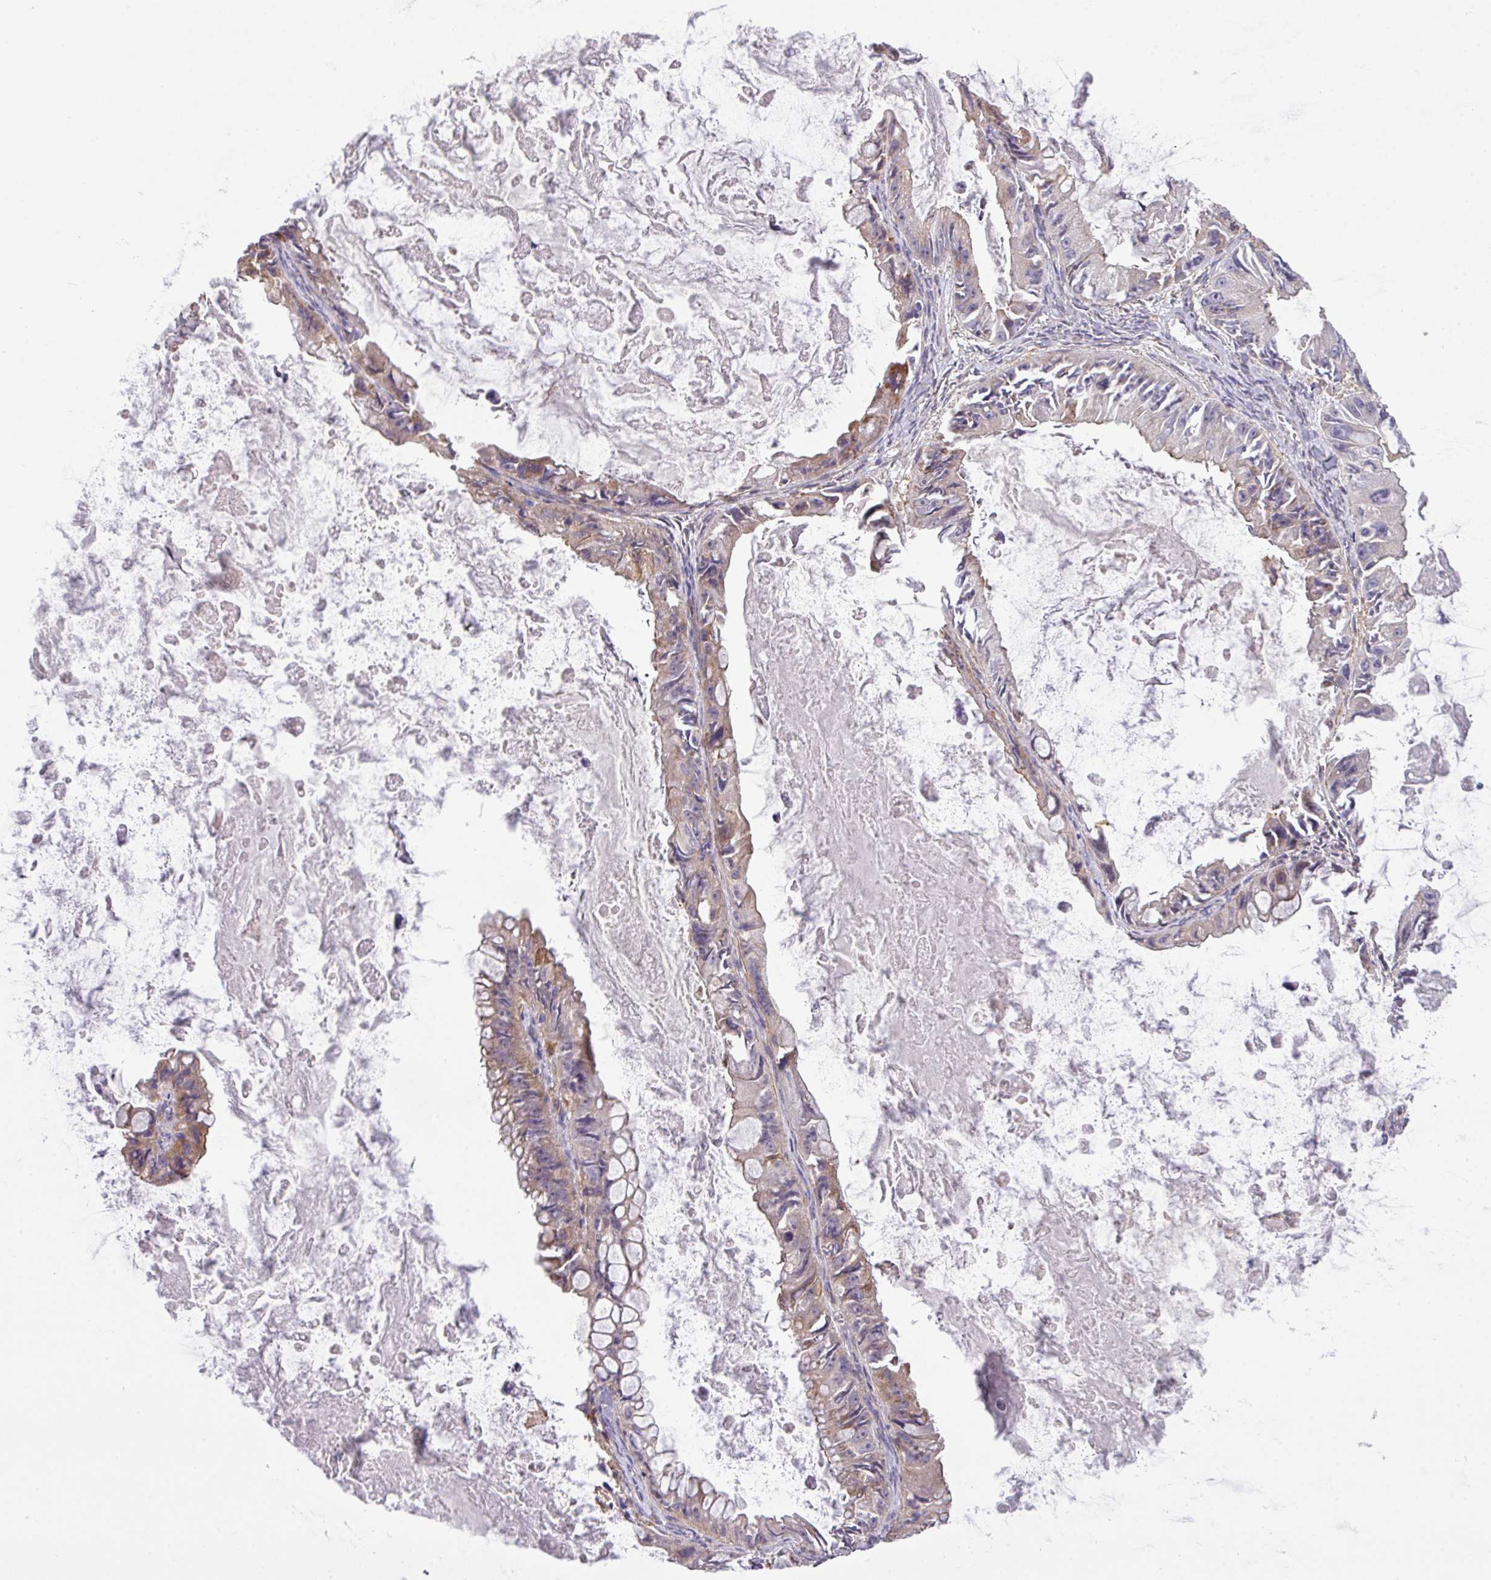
{"staining": {"intensity": "weak", "quantity": "25%-75%", "location": "cytoplasmic/membranous"}, "tissue": "ovarian cancer", "cell_type": "Tumor cells", "image_type": "cancer", "snomed": [{"axis": "morphology", "description": "Cystadenocarcinoma, mucinous, NOS"}, {"axis": "topography", "description": "Ovary"}], "caption": "Ovarian mucinous cystadenocarcinoma stained with immunohistochemistry reveals weak cytoplasmic/membranous staining in about 25%-75% of tumor cells.", "gene": "LRRC41", "patient": {"sex": "female", "age": 61}}